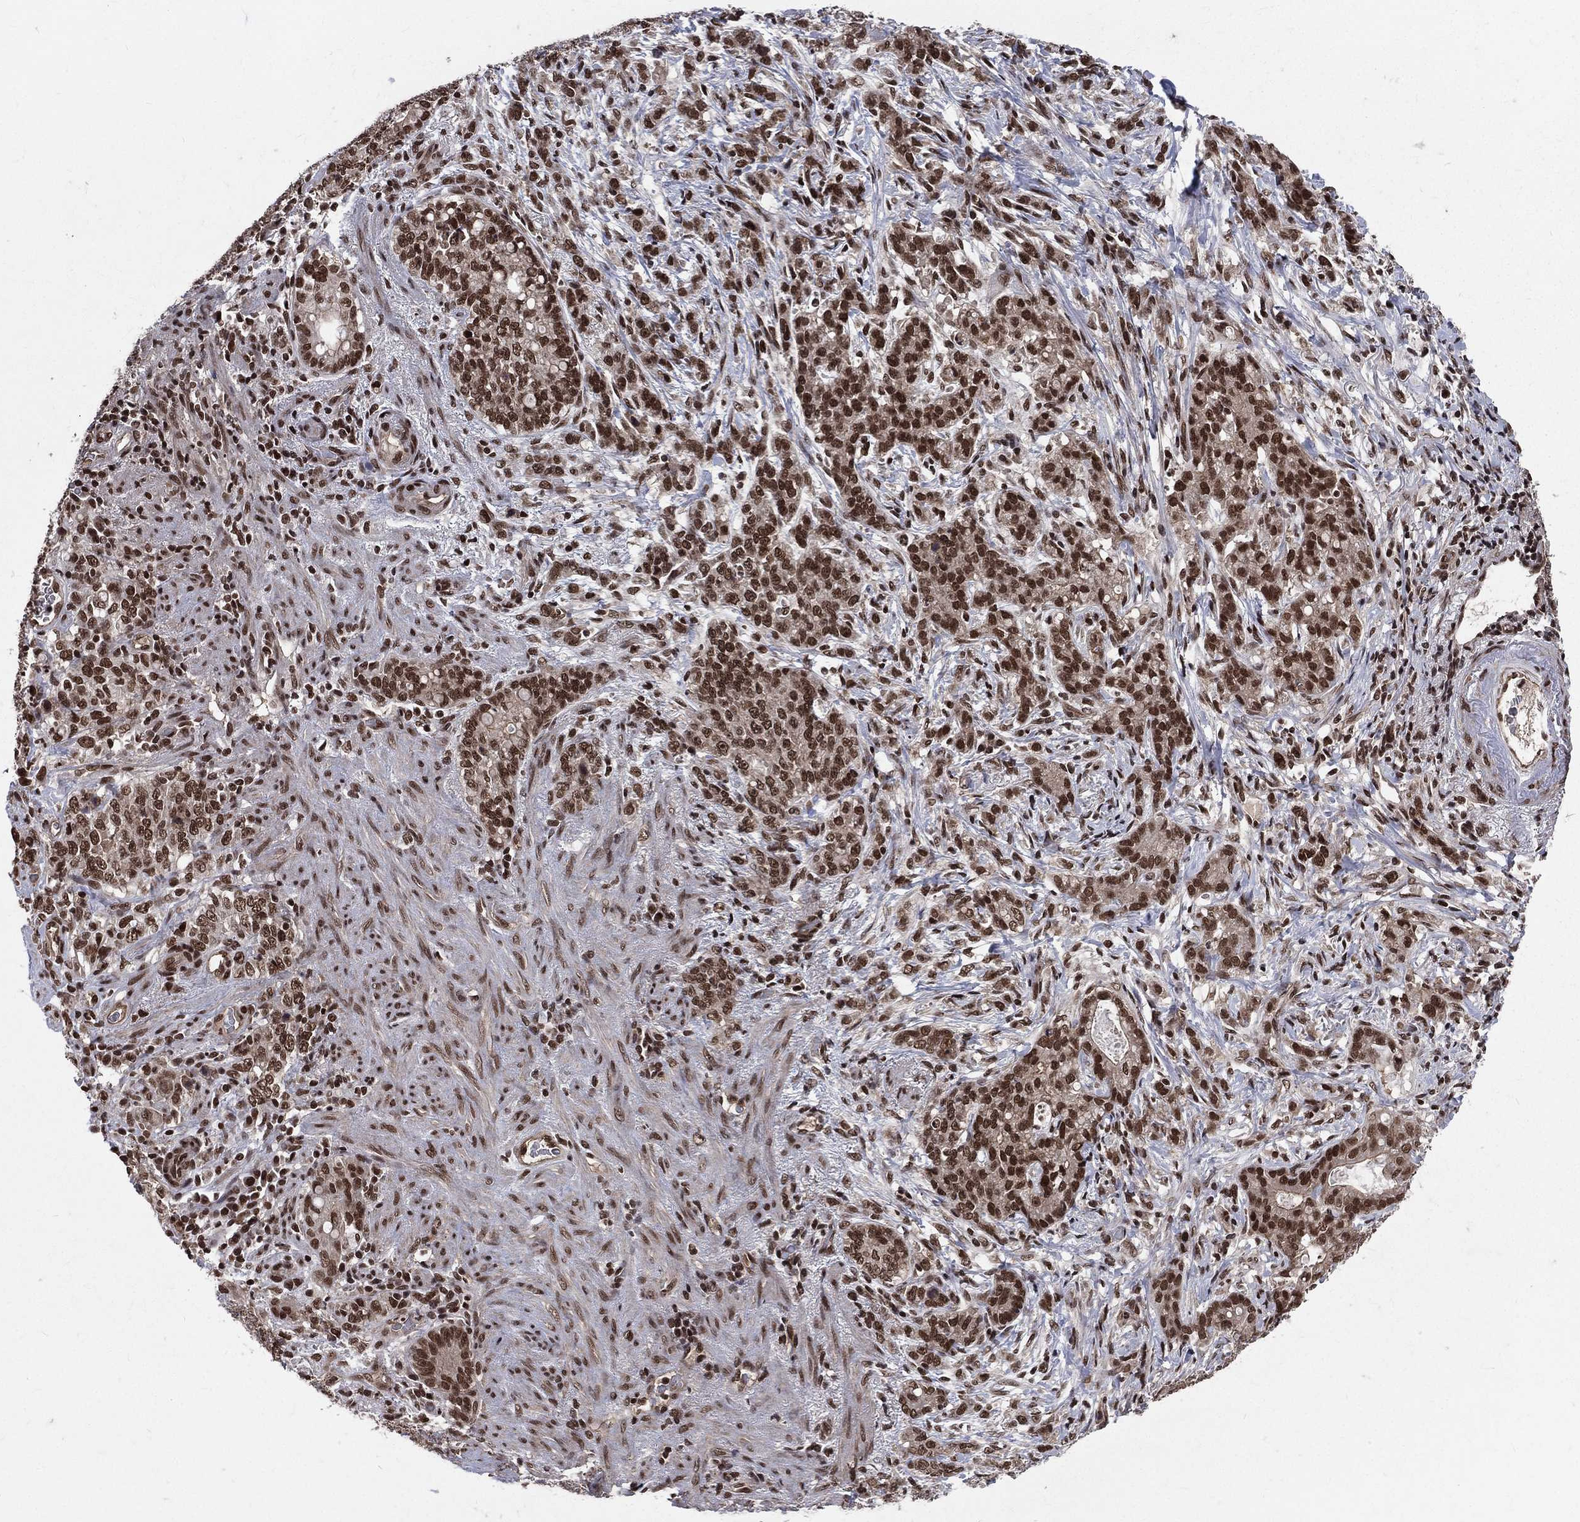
{"staining": {"intensity": "strong", "quantity": ">75%", "location": "nuclear"}, "tissue": "stomach cancer", "cell_type": "Tumor cells", "image_type": "cancer", "snomed": [{"axis": "morphology", "description": "Adenocarcinoma, NOS"}, {"axis": "topography", "description": "Stomach, lower"}], "caption": "DAB (3,3'-diaminobenzidine) immunohistochemical staining of human stomach adenocarcinoma exhibits strong nuclear protein positivity in about >75% of tumor cells.", "gene": "SMC3", "patient": {"sex": "male", "age": 88}}